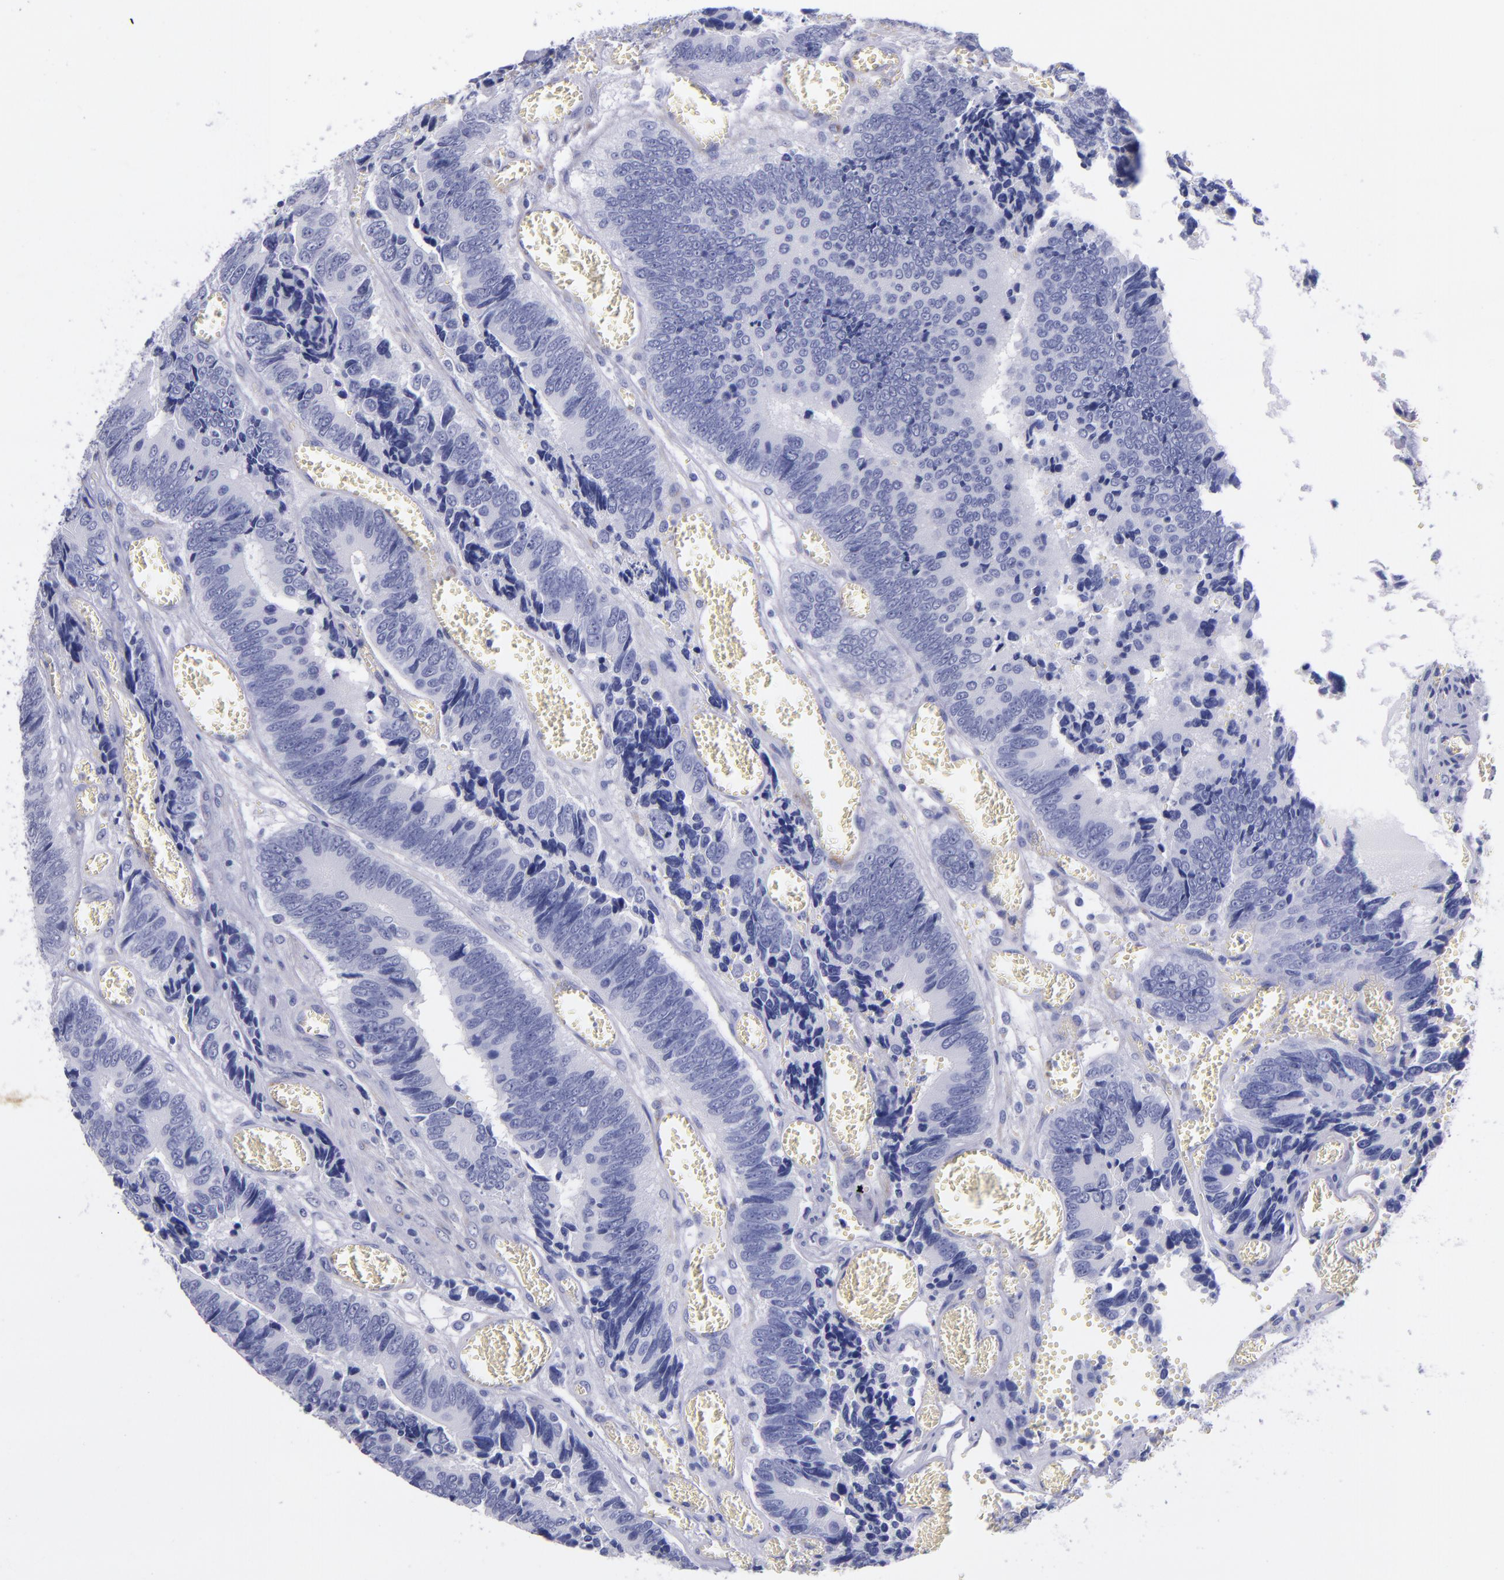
{"staining": {"intensity": "negative", "quantity": "none", "location": "none"}, "tissue": "colorectal cancer", "cell_type": "Tumor cells", "image_type": "cancer", "snomed": [{"axis": "morphology", "description": "Adenocarcinoma, NOS"}, {"axis": "topography", "description": "Colon"}], "caption": "Protein analysis of colorectal cancer displays no significant expression in tumor cells.", "gene": "SV2A", "patient": {"sex": "male", "age": 72}}